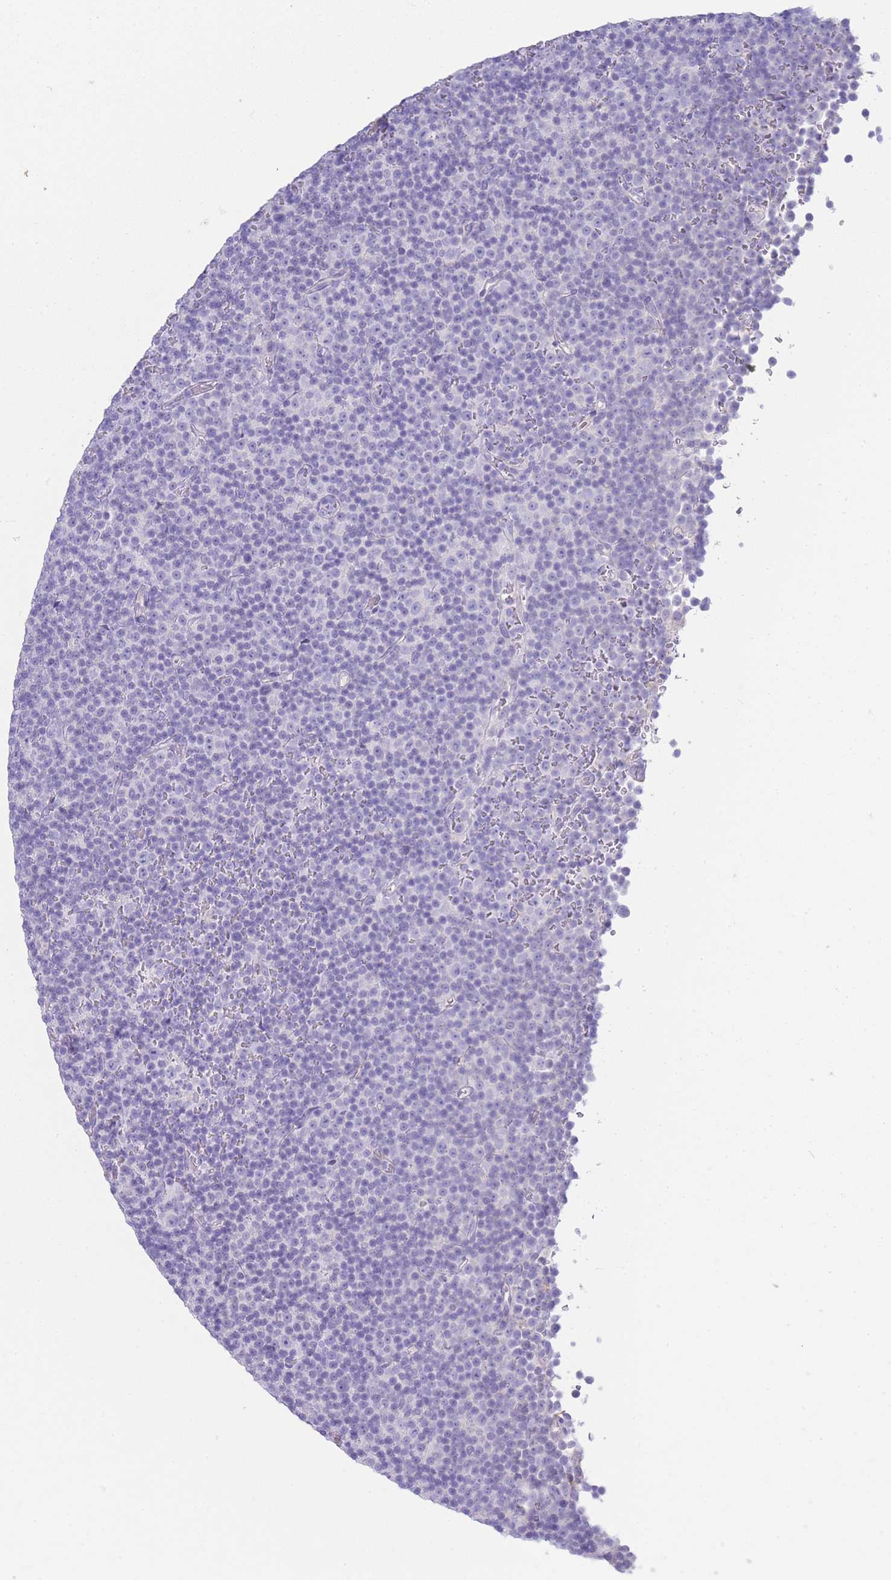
{"staining": {"intensity": "negative", "quantity": "none", "location": "none"}, "tissue": "lymphoma", "cell_type": "Tumor cells", "image_type": "cancer", "snomed": [{"axis": "morphology", "description": "Malignant lymphoma, non-Hodgkin's type, Low grade"}, {"axis": "topography", "description": "Lymph node"}], "caption": "Tumor cells are negative for brown protein staining in low-grade malignant lymphoma, non-Hodgkin's type.", "gene": "LRRC37A", "patient": {"sex": "female", "age": 67}}